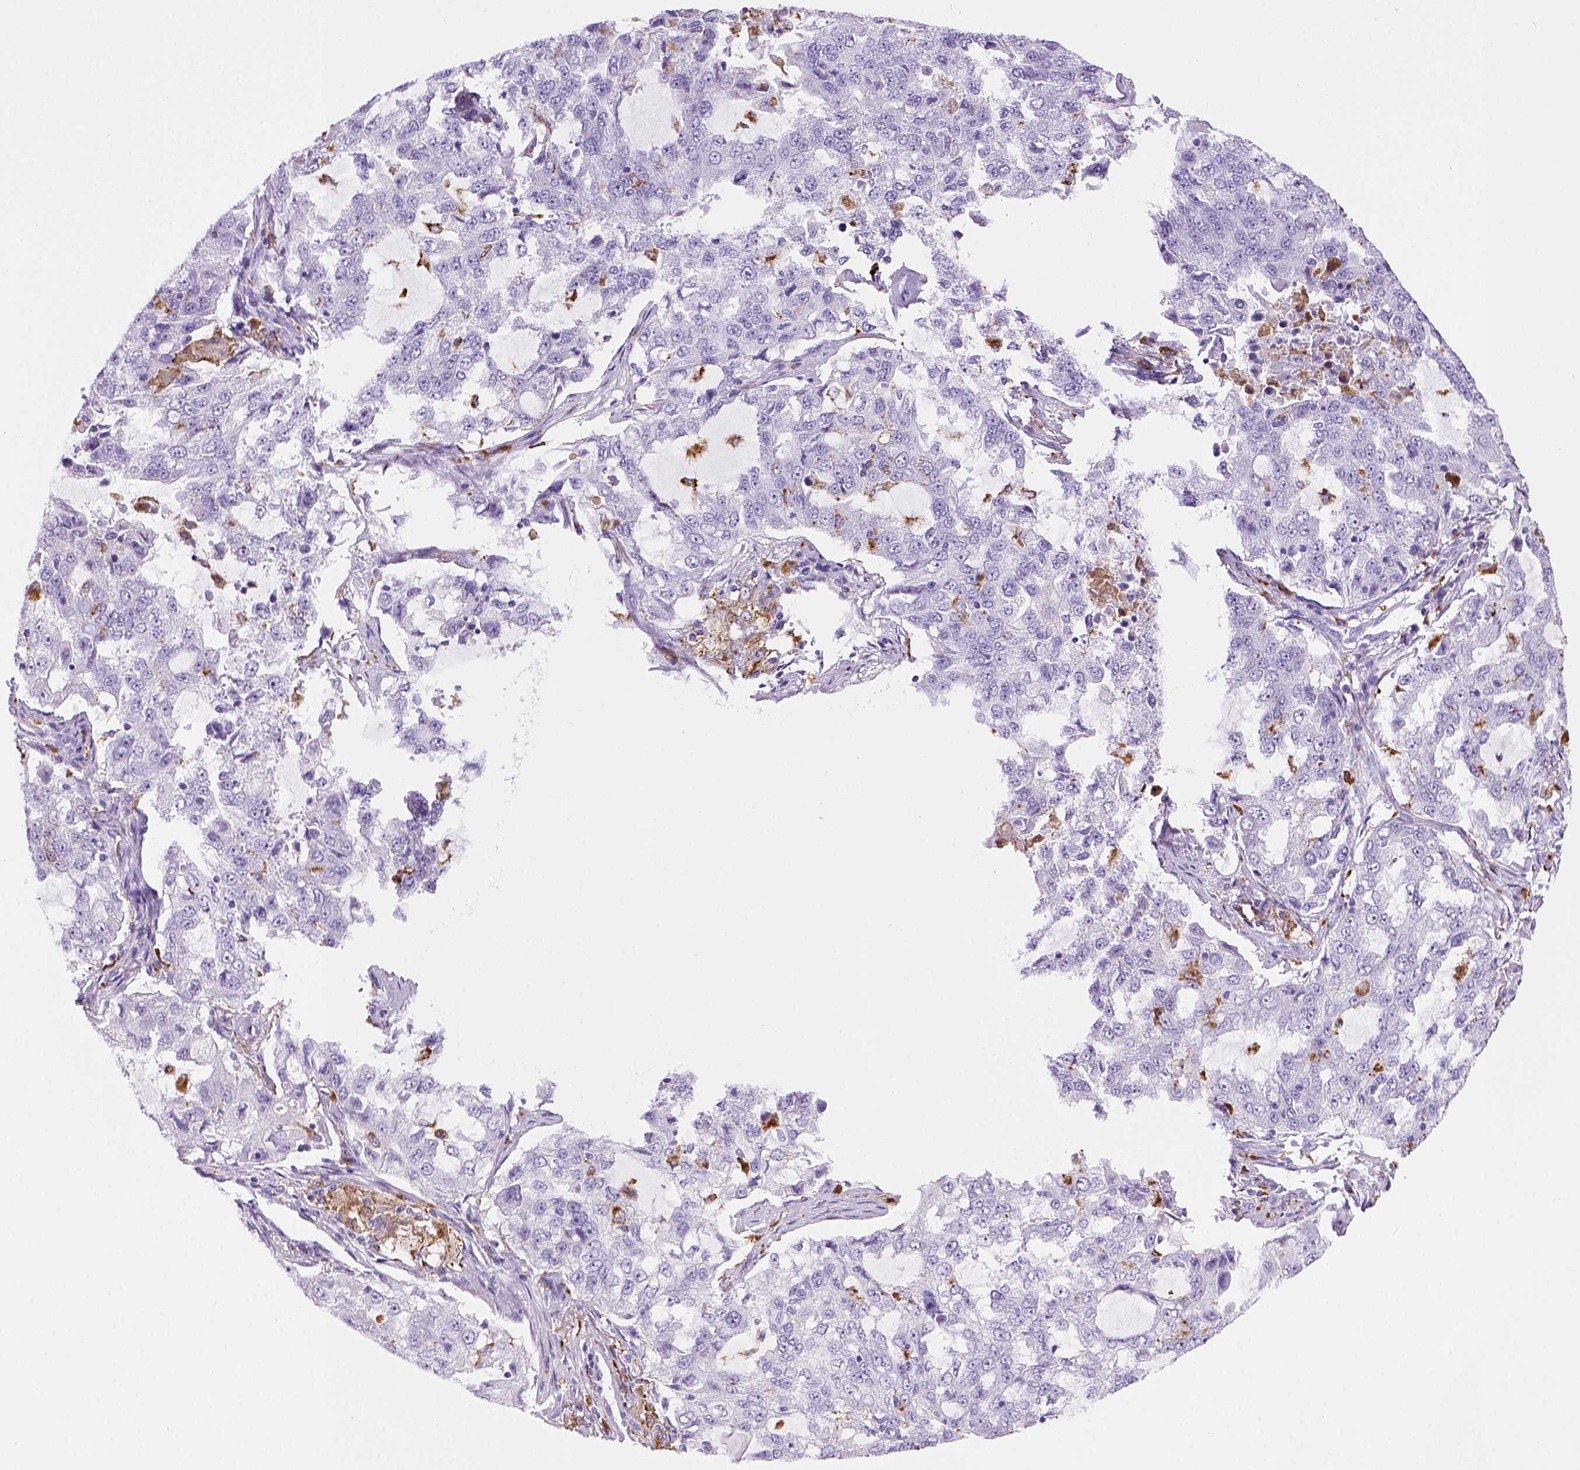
{"staining": {"intensity": "negative", "quantity": "none", "location": "none"}, "tissue": "lung cancer", "cell_type": "Tumor cells", "image_type": "cancer", "snomed": [{"axis": "morphology", "description": "Adenocarcinoma, NOS"}, {"axis": "topography", "description": "Lung"}], "caption": "Histopathology image shows no protein positivity in tumor cells of lung adenocarcinoma tissue.", "gene": "CD68", "patient": {"sex": "female", "age": 61}}